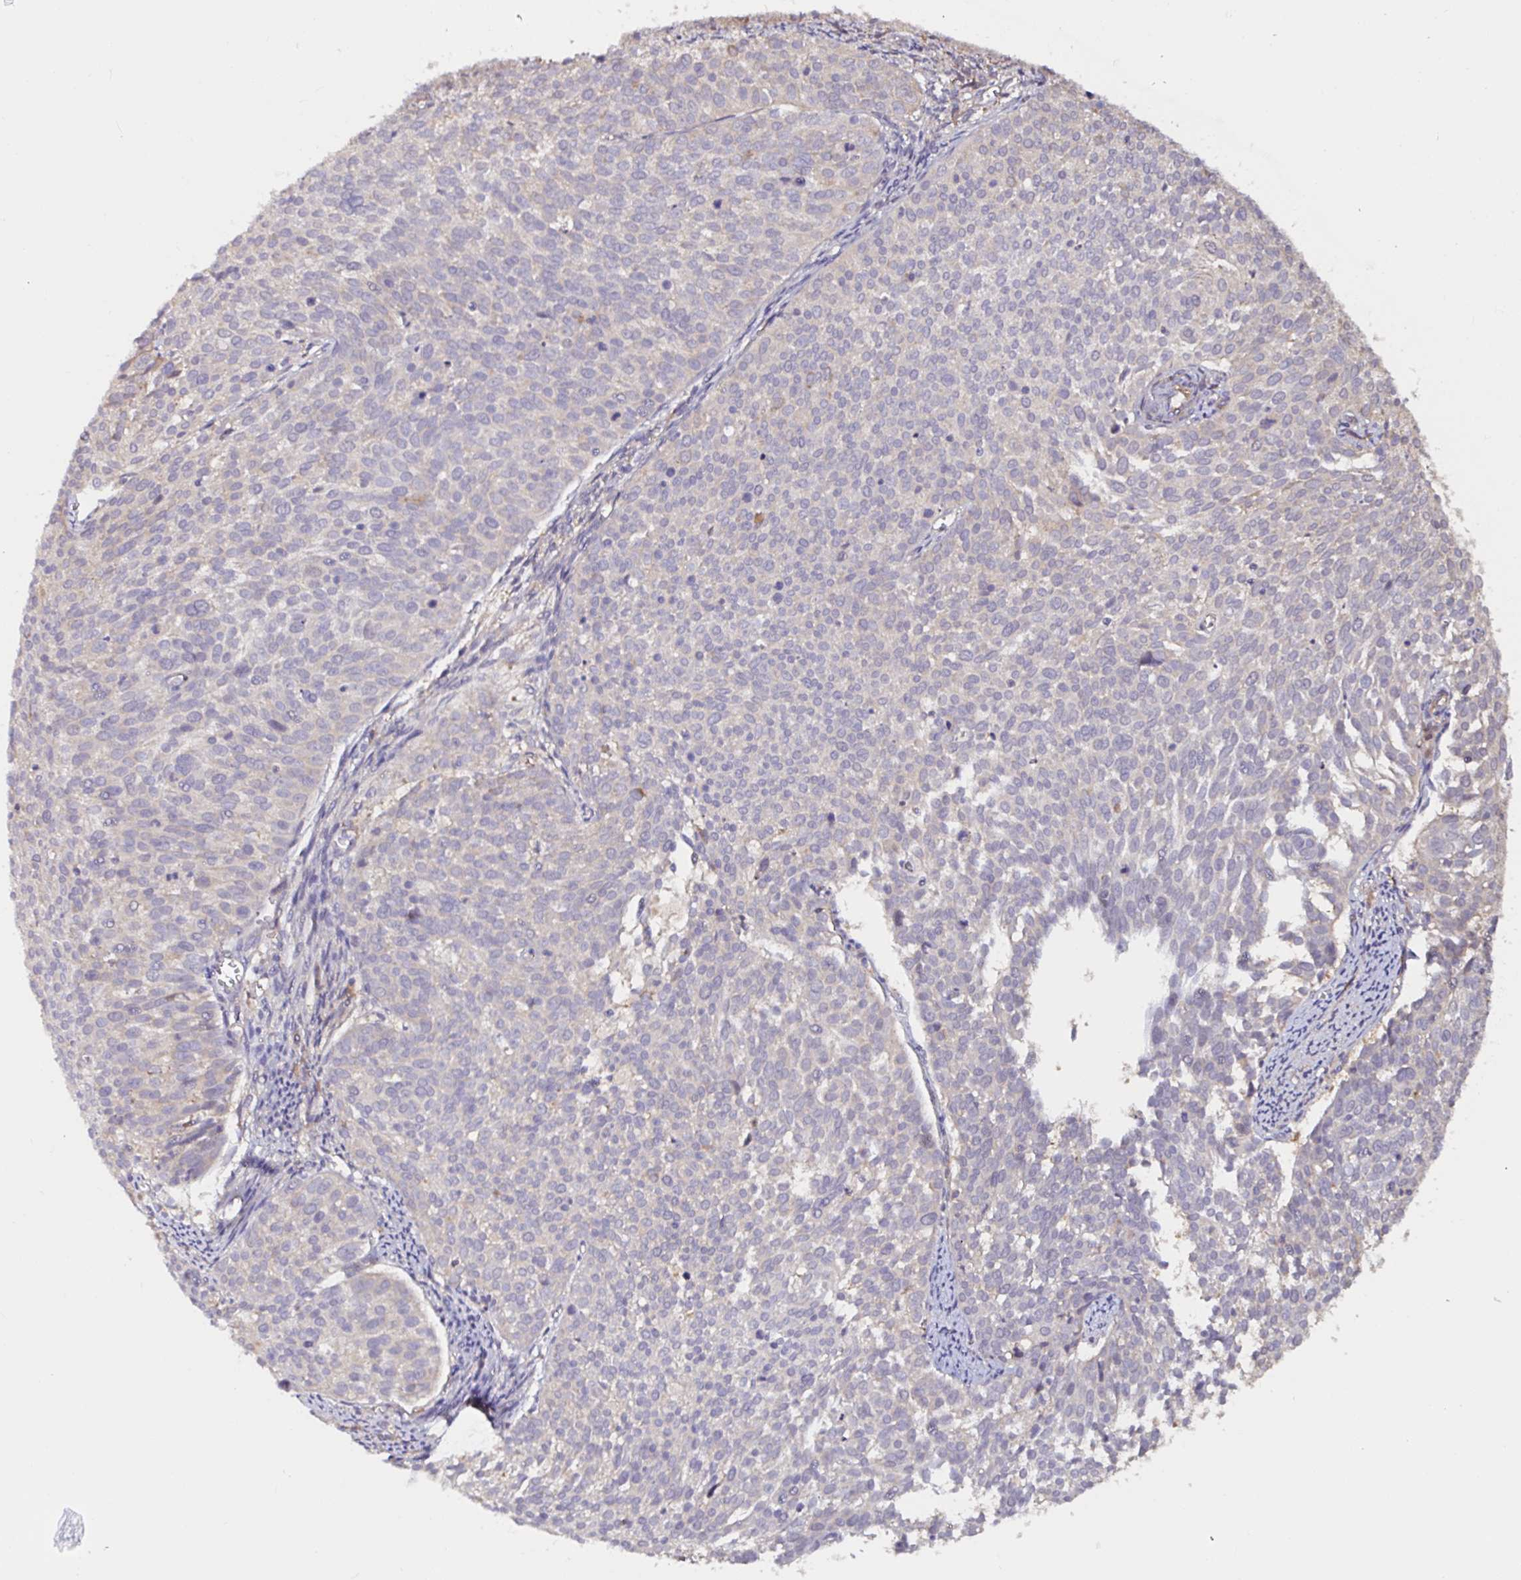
{"staining": {"intensity": "negative", "quantity": "none", "location": "none"}, "tissue": "cervical cancer", "cell_type": "Tumor cells", "image_type": "cancer", "snomed": [{"axis": "morphology", "description": "Squamous cell carcinoma, NOS"}, {"axis": "topography", "description": "Cervix"}], "caption": "The micrograph exhibits no significant expression in tumor cells of squamous cell carcinoma (cervical). (Brightfield microscopy of DAB (3,3'-diaminobenzidine) IHC at high magnification).", "gene": "RSRP1", "patient": {"sex": "female", "age": 39}}